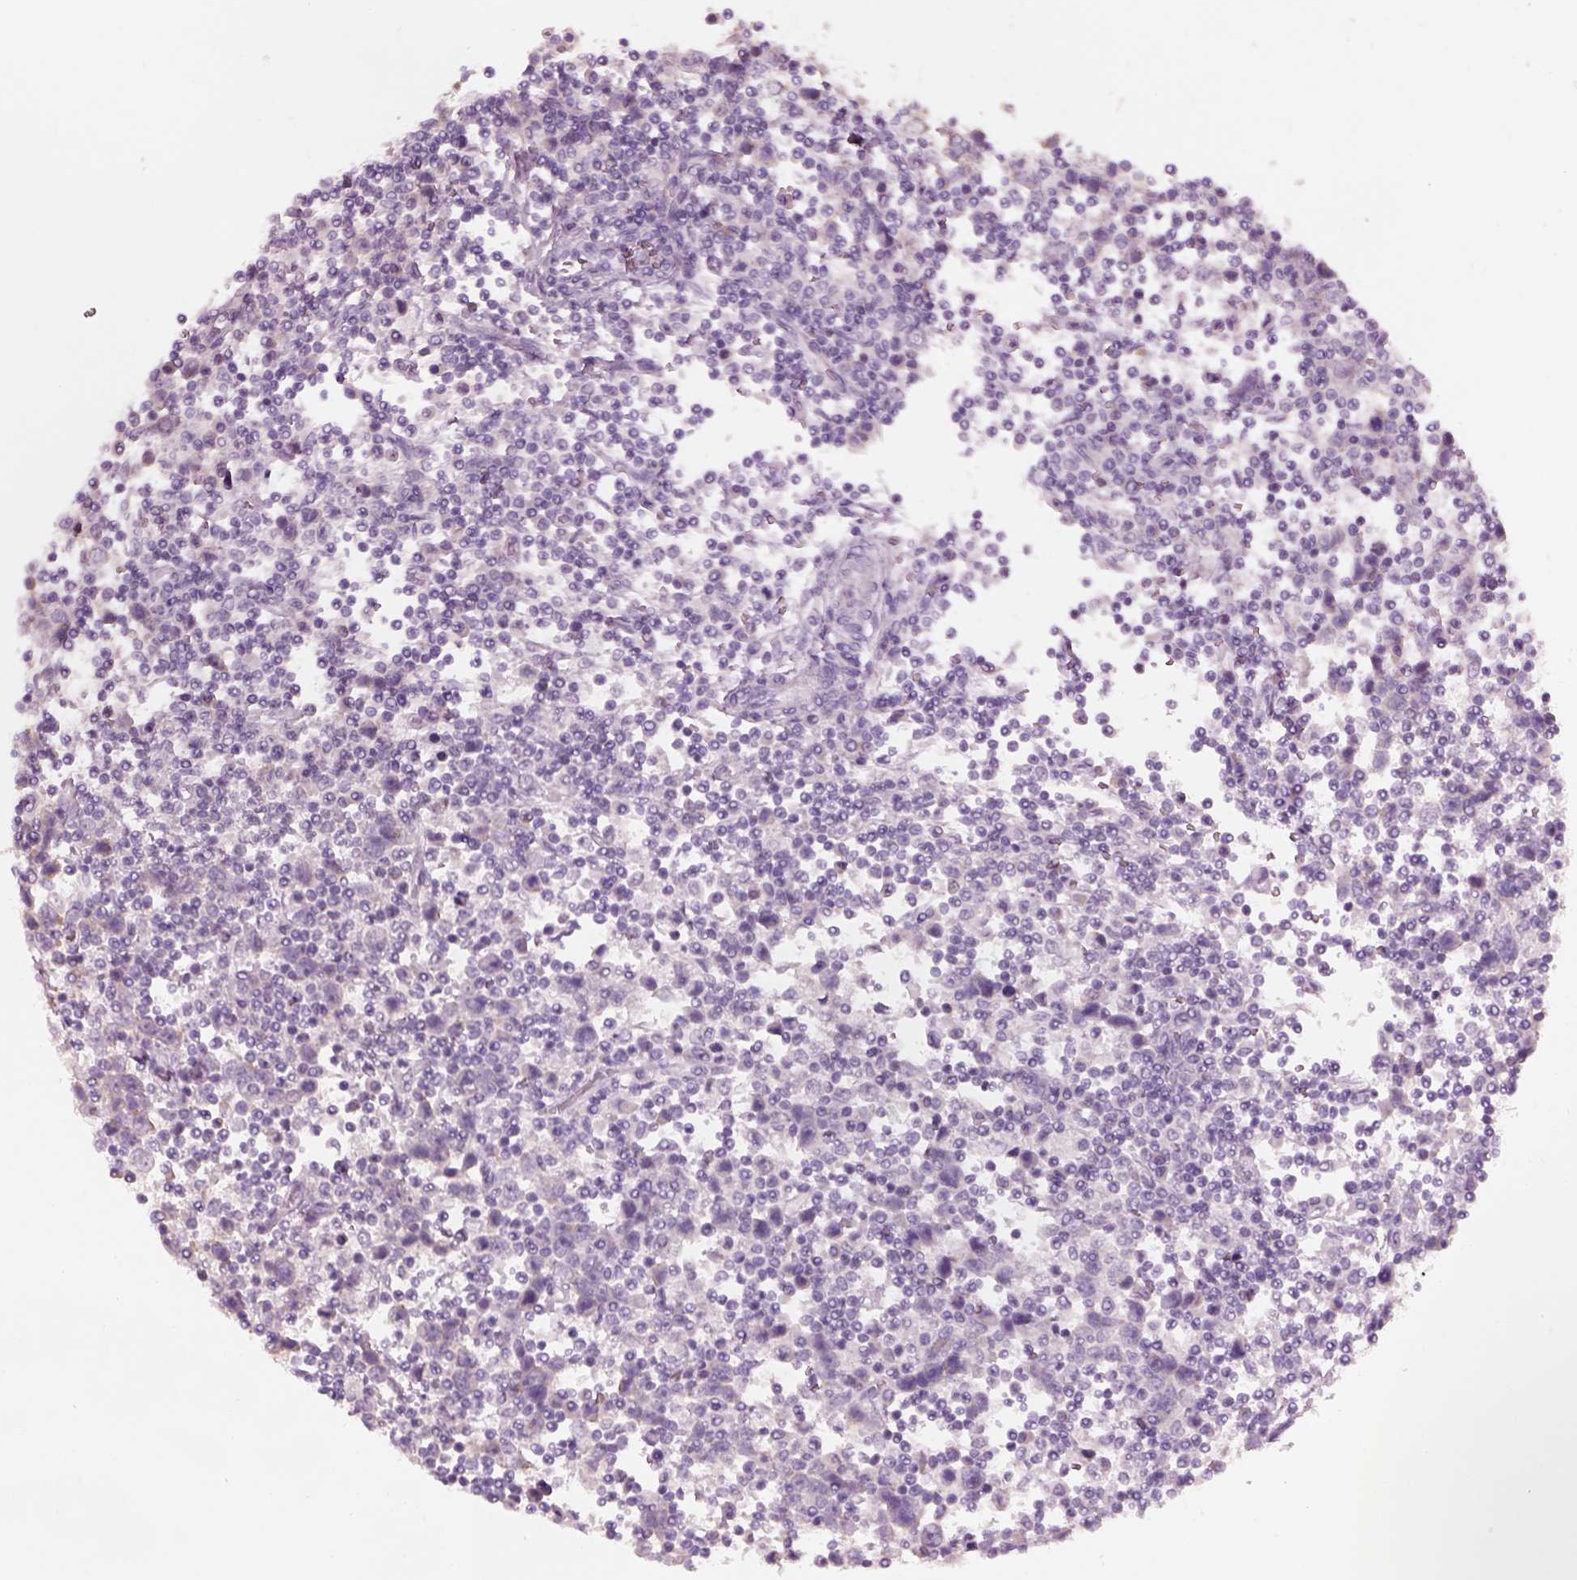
{"staining": {"intensity": "negative", "quantity": "none", "location": "none"}, "tissue": "testis cancer", "cell_type": "Tumor cells", "image_type": "cancer", "snomed": [{"axis": "morphology", "description": "Seminoma, NOS"}, {"axis": "topography", "description": "Testis"}], "caption": "Immunohistochemistry image of testis cancer (seminoma) stained for a protein (brown), which displays no staining in tumor cells. (Brightfield microscopy of DAB immunohistochemistry (IHC) at high magnification).", "gene": "SLC27A2", "patient": {"sex": "male", "age": 34}}